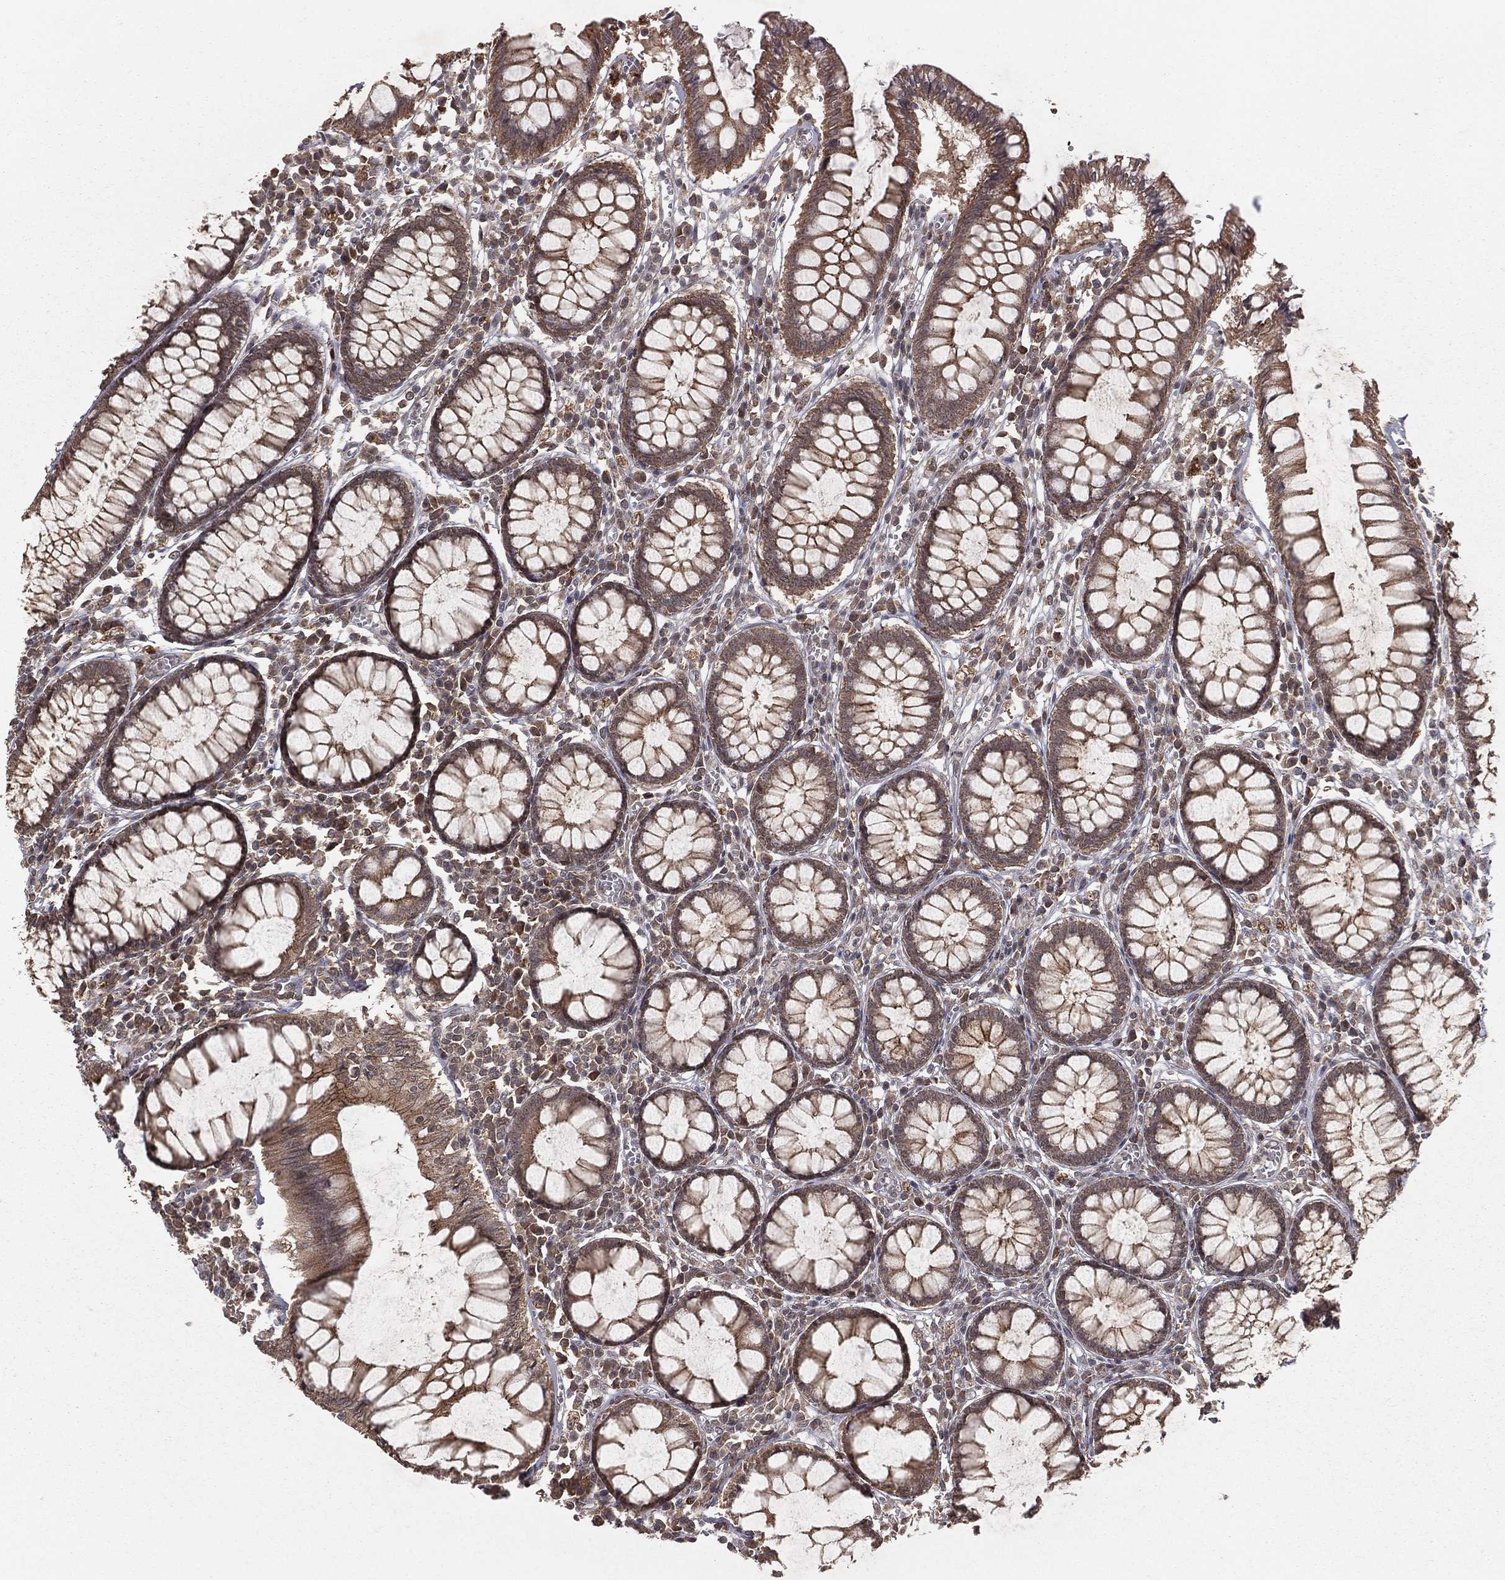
{"staining": {"intensity": "moderate", "quantity": ">75%", "location": "cytoplasmic/membranous"}, "tissue": "colon", "cell_type": "Glandular cells", "image_type": "normal", "snomed": [{"axis": "morphology", "description": "Normal tissue, NOS"}, {"axis": "topography", "description": "Colon"}], "caption": "Human colon stained for a protein (brown) shows moderate cytoplasmic/membranous positive positivity in approximately >75% of glandular cells.", "gene": "ZDHHC15", "patient": {"sex": "male", "age": 65}}